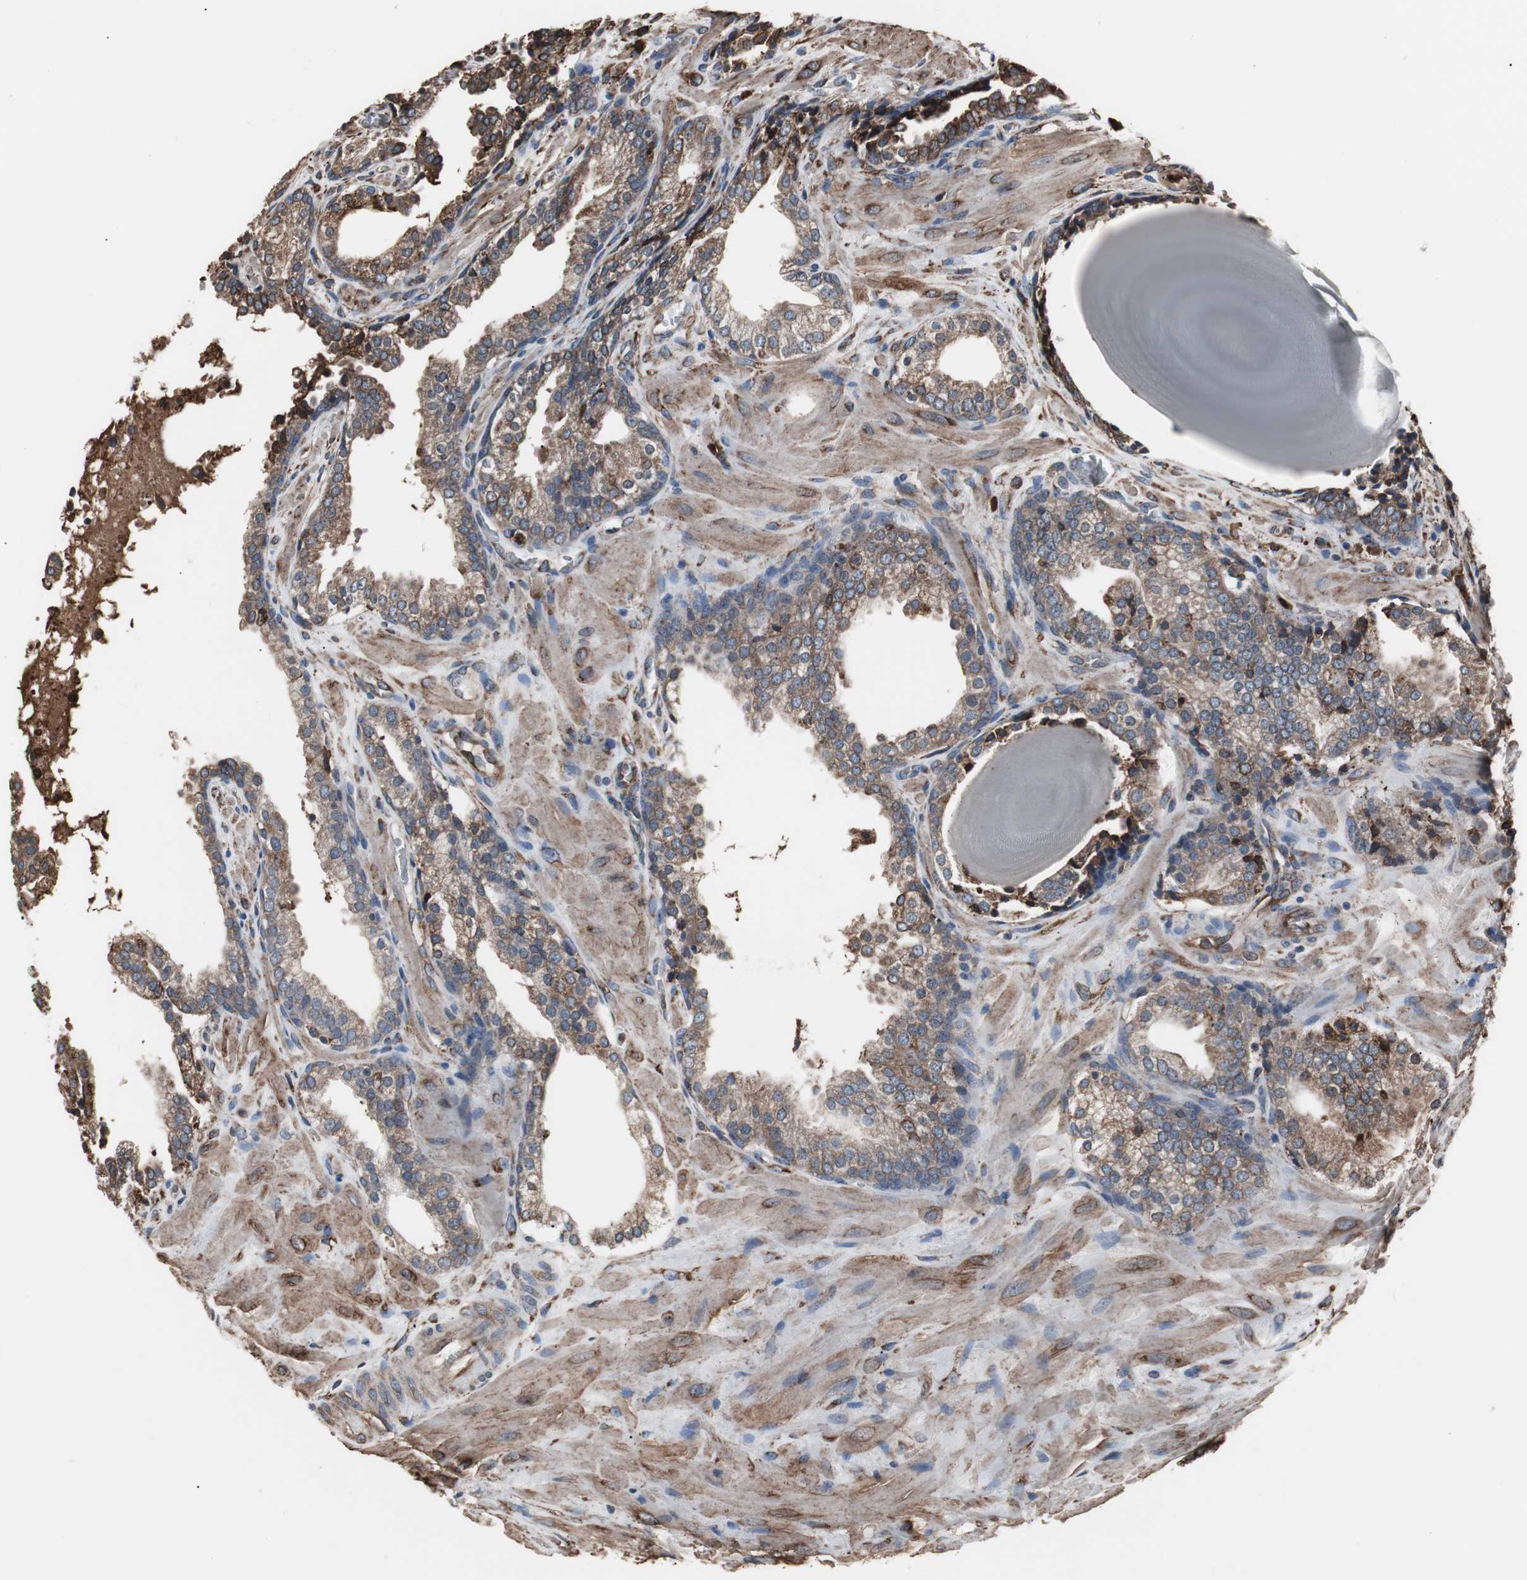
{"staining": {"intensity": "moderate", "quantity": ">75%", "location": "cytoplasmic/membranous"}, "tissue": "prostate cancer", "cell_type": "Tumor cells", "image_type": "cancer", "snomed": [{"axis": "morphology", "description": "Adenocarcinoma, High grade"}, {"axis": "topography", "description": "Prostate"}], "caption": "Human prostate cancer stained with a brown dye displays moderate cytoplasmic/membranous positive expression in about >75% of tumor cells.", "gene": "CALU", "patient": {"sex": "male", "age": 68}}